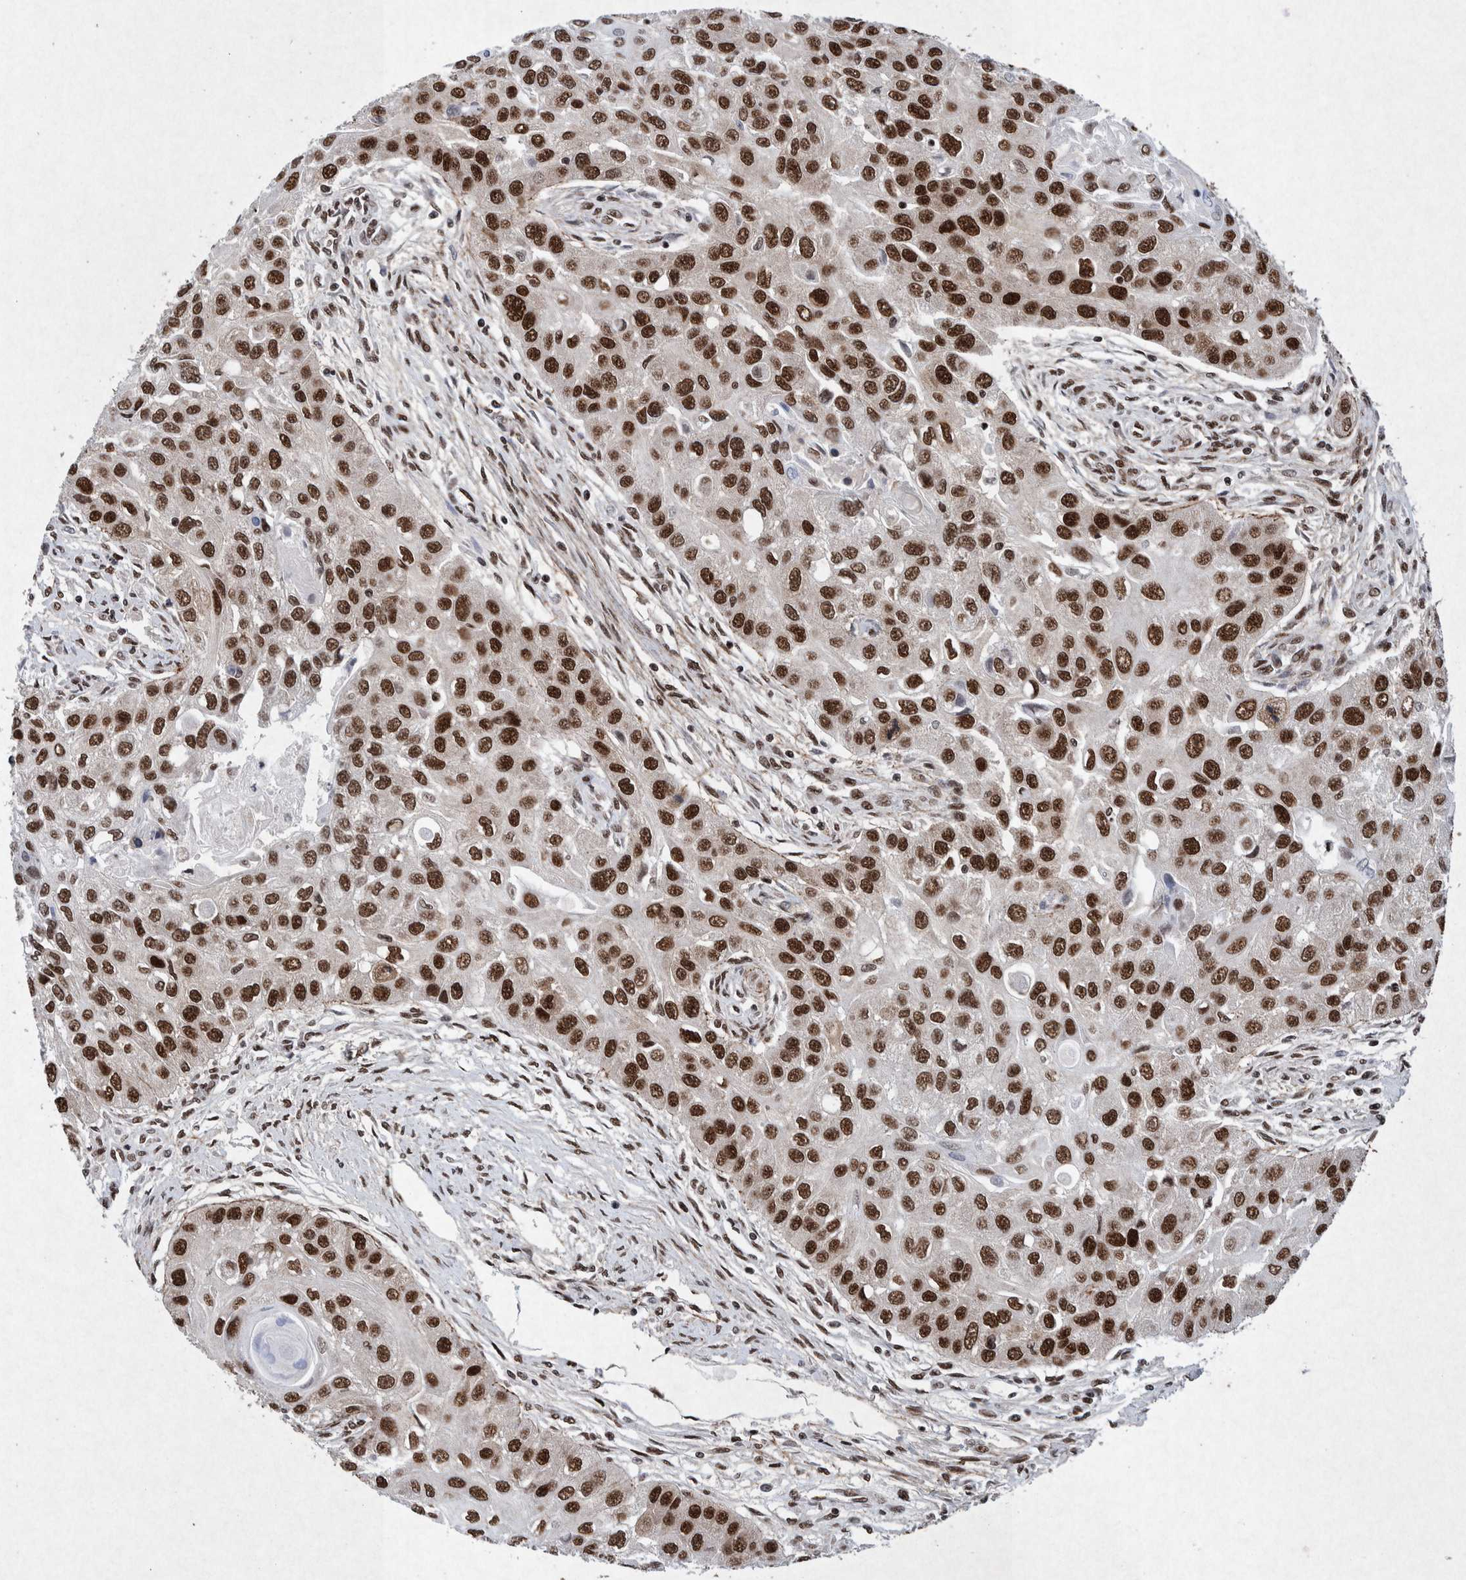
{"staining": {"intensity": "strong", "quantity": ">75%", "location": "nuclear"}, "tissue": "head and neck cancer", "cell_type": "Tumor cells", "image_type": "cancer", "snomed": [{"axis": "morphology", "description": "Normal tissue, NOS"}, {"axis": "morphology", "description": "Squamous cell carcinoma, NOS"}, {"axis": "topography", "description": "Skeletal muscle"}, {"axis": "topography", "description": "Head-Neck"}], "caption": "IHC image of neoplastic tissue: head and neck squamous cell carcinoma stained using immunohistochemistry reveals high levels of strong protein expression localized specifically in the nuclear of tumor cells, appearing as a nuclear brown color.", "gene": "TAF10", "patient": {"sex": "male", "age": 51}}